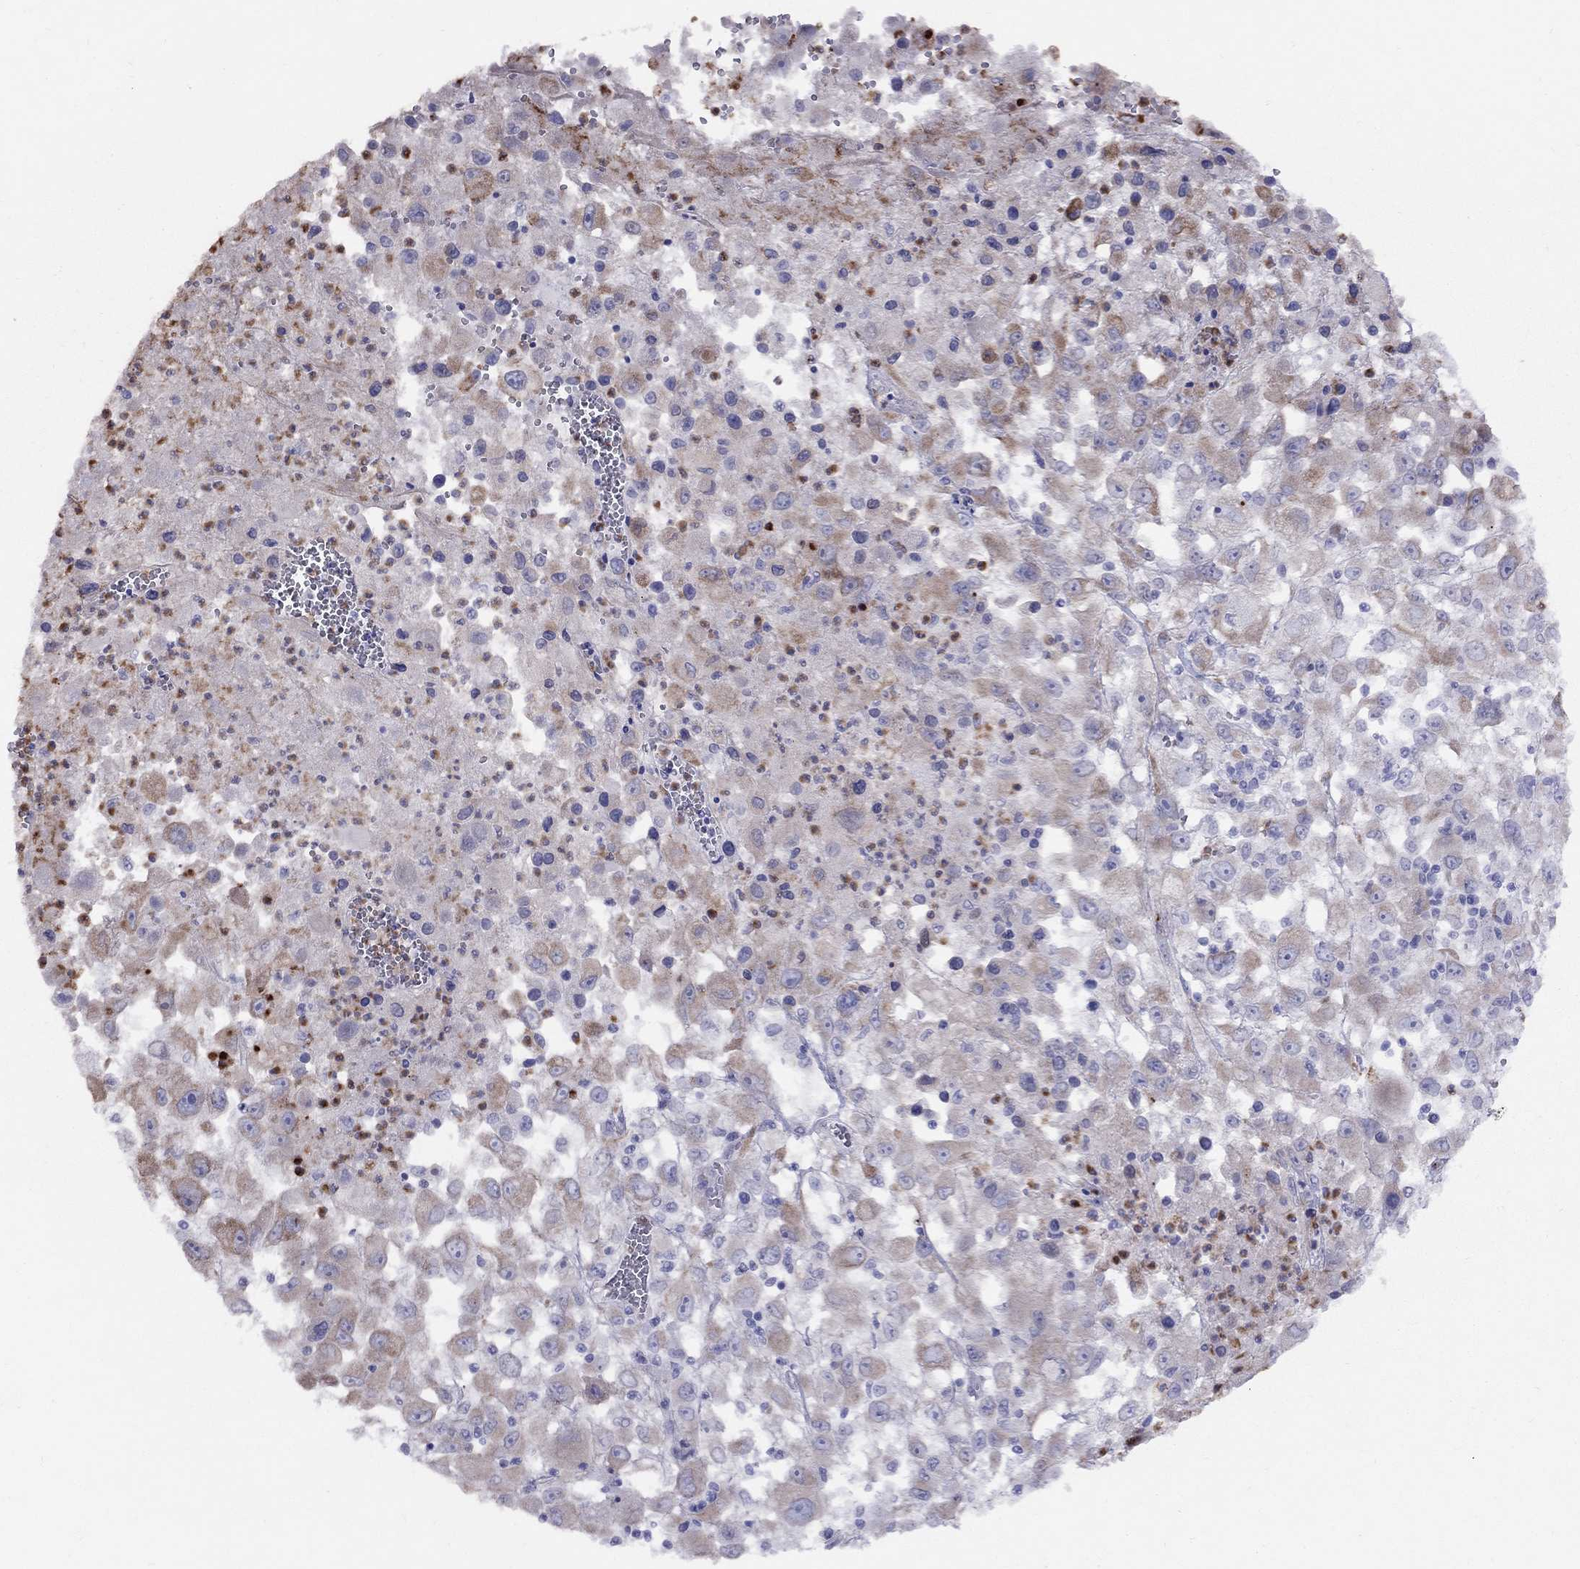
{"staining": {"intensity": "moderate", "quantity": ">75%", "location": "cytoplasmic/membranous"}, "tissue": "melanoma", "cell_type": "Tumor cells", "image_type": "cancer", "snomed": [{"axis": "morphology", "description": "Malignant melanoma, Metastatic site"}, {"axis": "topography", "description": "Soft tissue"}], "caption": "A micrograph of malignant melanoma (metastatic site) stained for a protein displays moderate cytoplasmic/membranous brown staining in tumor cells. The staining was performed using DAB (3,3'-diaminobenzidine), with brown indicating positive protein expression. Nuclei are stained blue with hematoxylin.", "gene": "SPINT4", "patient": {"sex": "male", "age": 50}}